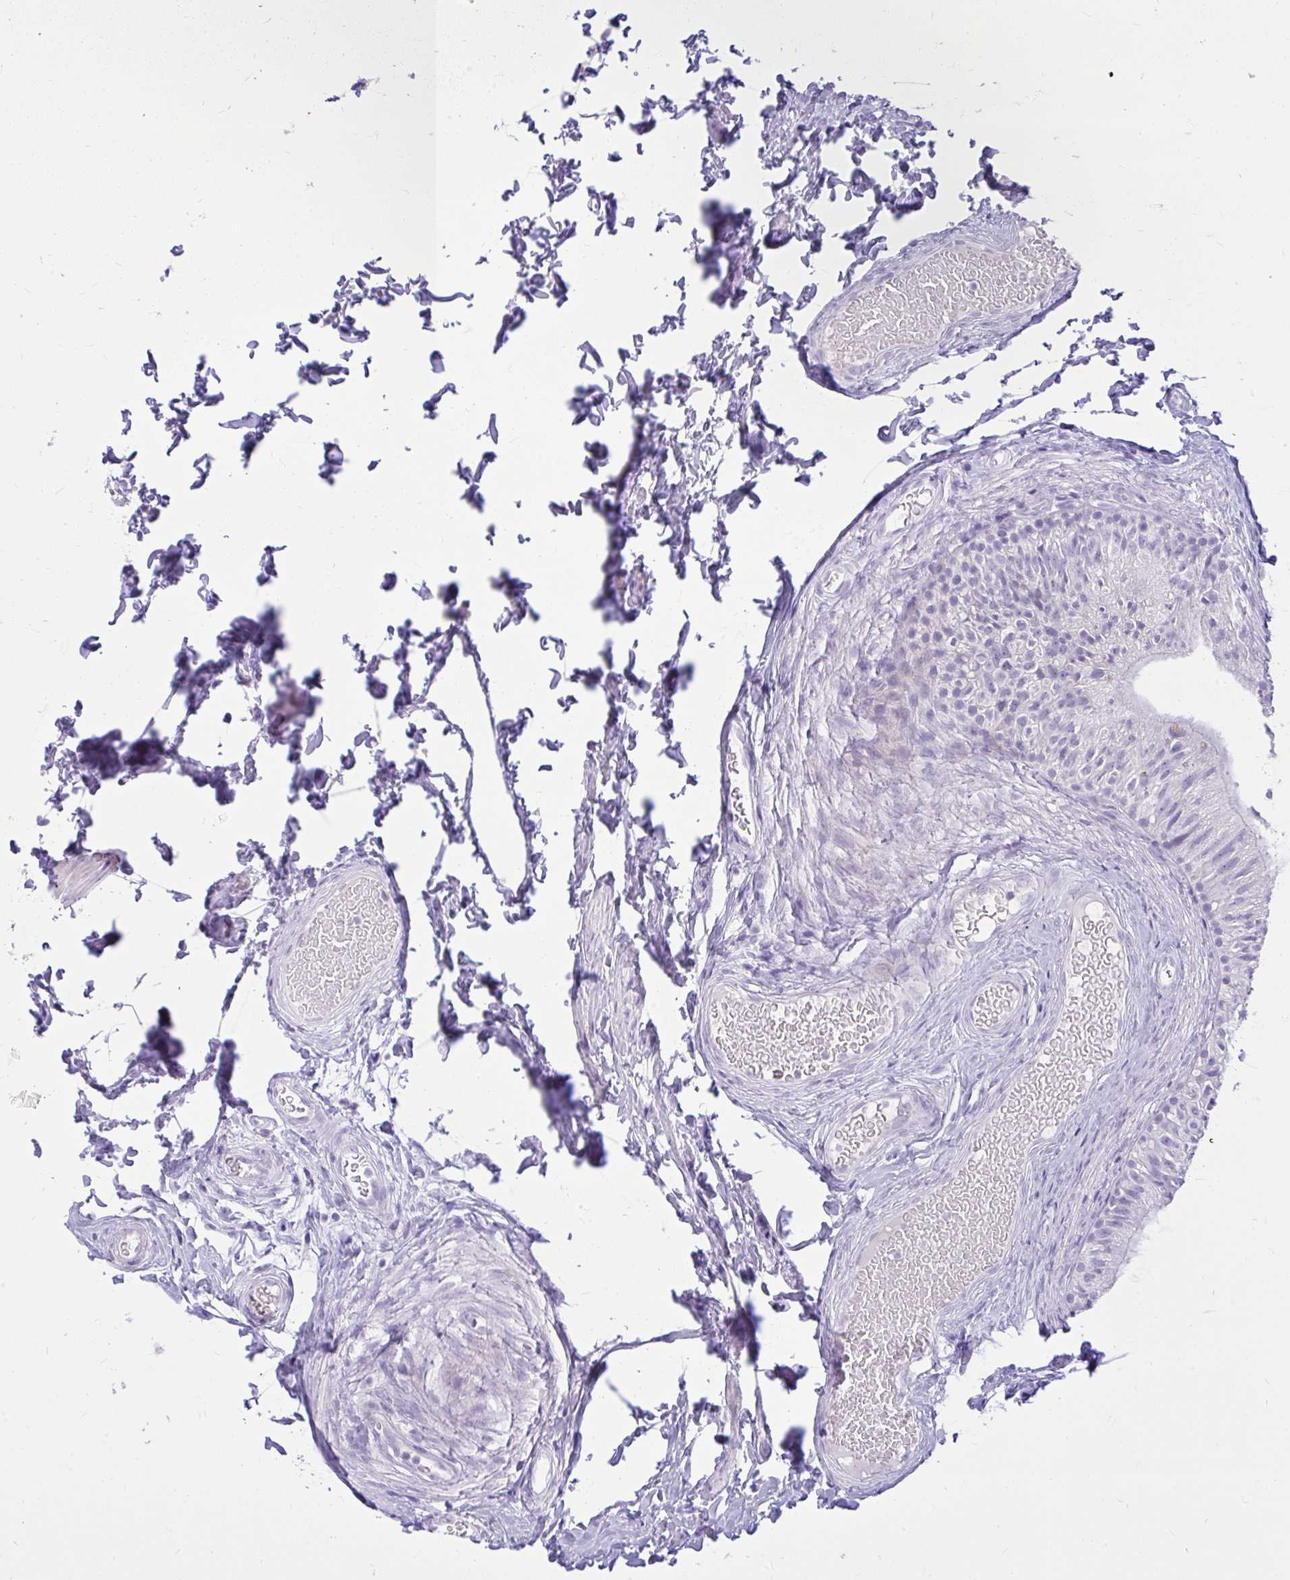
{"staining": {"intensity": "weak", "quantity": "<25%", "location": "nuclear"}, "tissue": "epididymis", "cell_type": "Glandular cells", "image_type": "normal", "snomed": [{"axis": "morphology", "description": "Normal tissue, NOS"}, {"axis": "topography", "description": "Epididymis, spermatic cord, NOS"}, {"axis": "topography", "description": "Epididymis"}, {"axis": "topography", "description": "Peripheral nerve tissue"}], "caption": "Human epididymis stained for a protein using IHC demonstrates no positivity in glandular cells.", "gene": "PRAP1", "patient": {"sex": "male", "age": 29}}